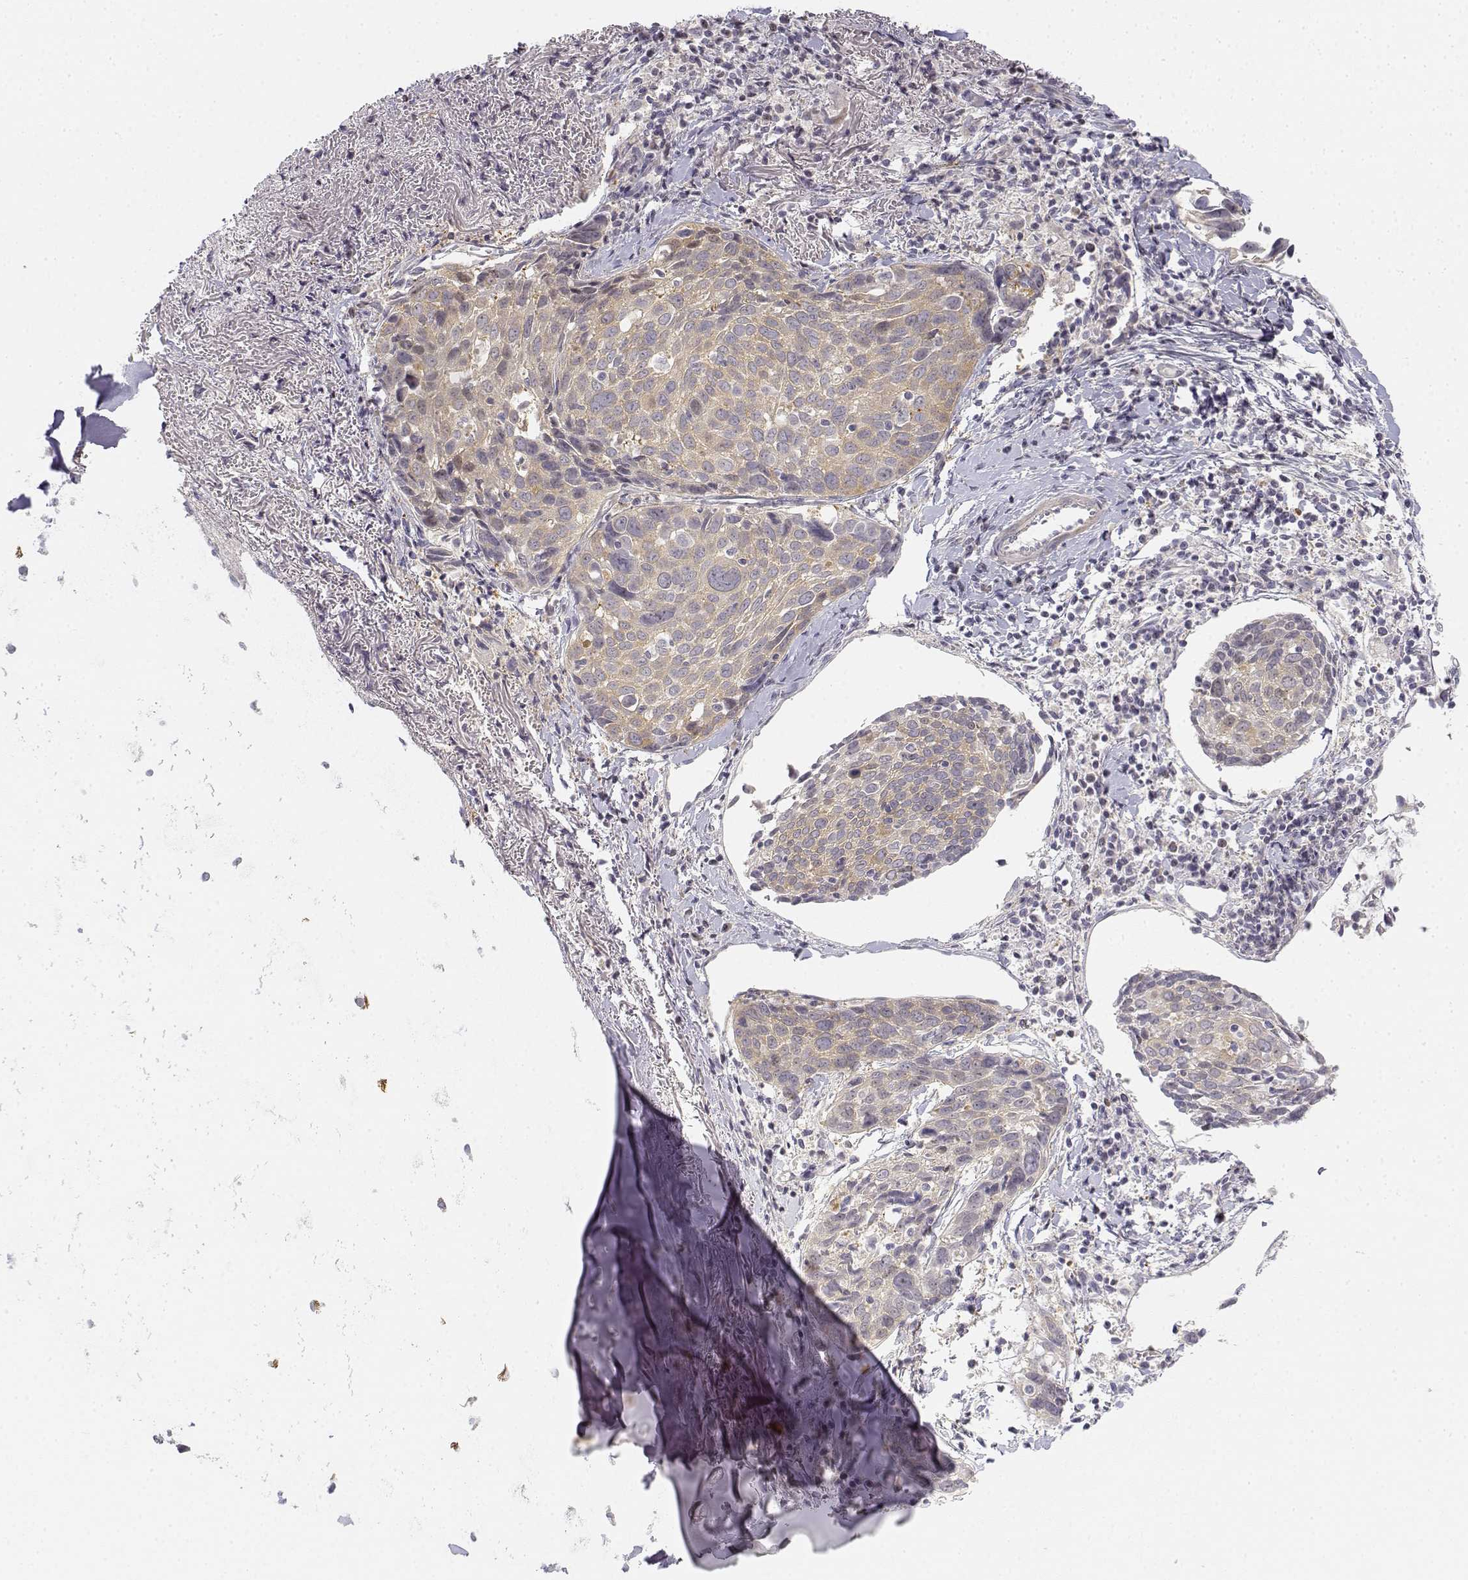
{"staining": {"intensity": "weak", "quantity": ">75%", "location": "cytoplasmic/membranous"}, "tissue": "lung cancer", "cell_type": "Tumor cells", "image_type": "cancer", "snomed": [{"axis": "morphology", "description": "Squamous cell carcinoma, NOS"}, {"axis": "topography", "description": "Lung"}], "caption": "Immunohistochemistry (IHC) (DAB (3,3'-diaminobenzidine)) staining of human lung cancer displays weak cytoplasmic/membranous protein staining in about >75% of tumor cells. The staining is performed using DAB (3,3'-diaminobenzidine) brown chromogen to label protein expression. The nuclei are counter-stained blue using hematoxylin.", "gene": "GLIPR1L2", "patient": {"sex": "male", "age": 57}}